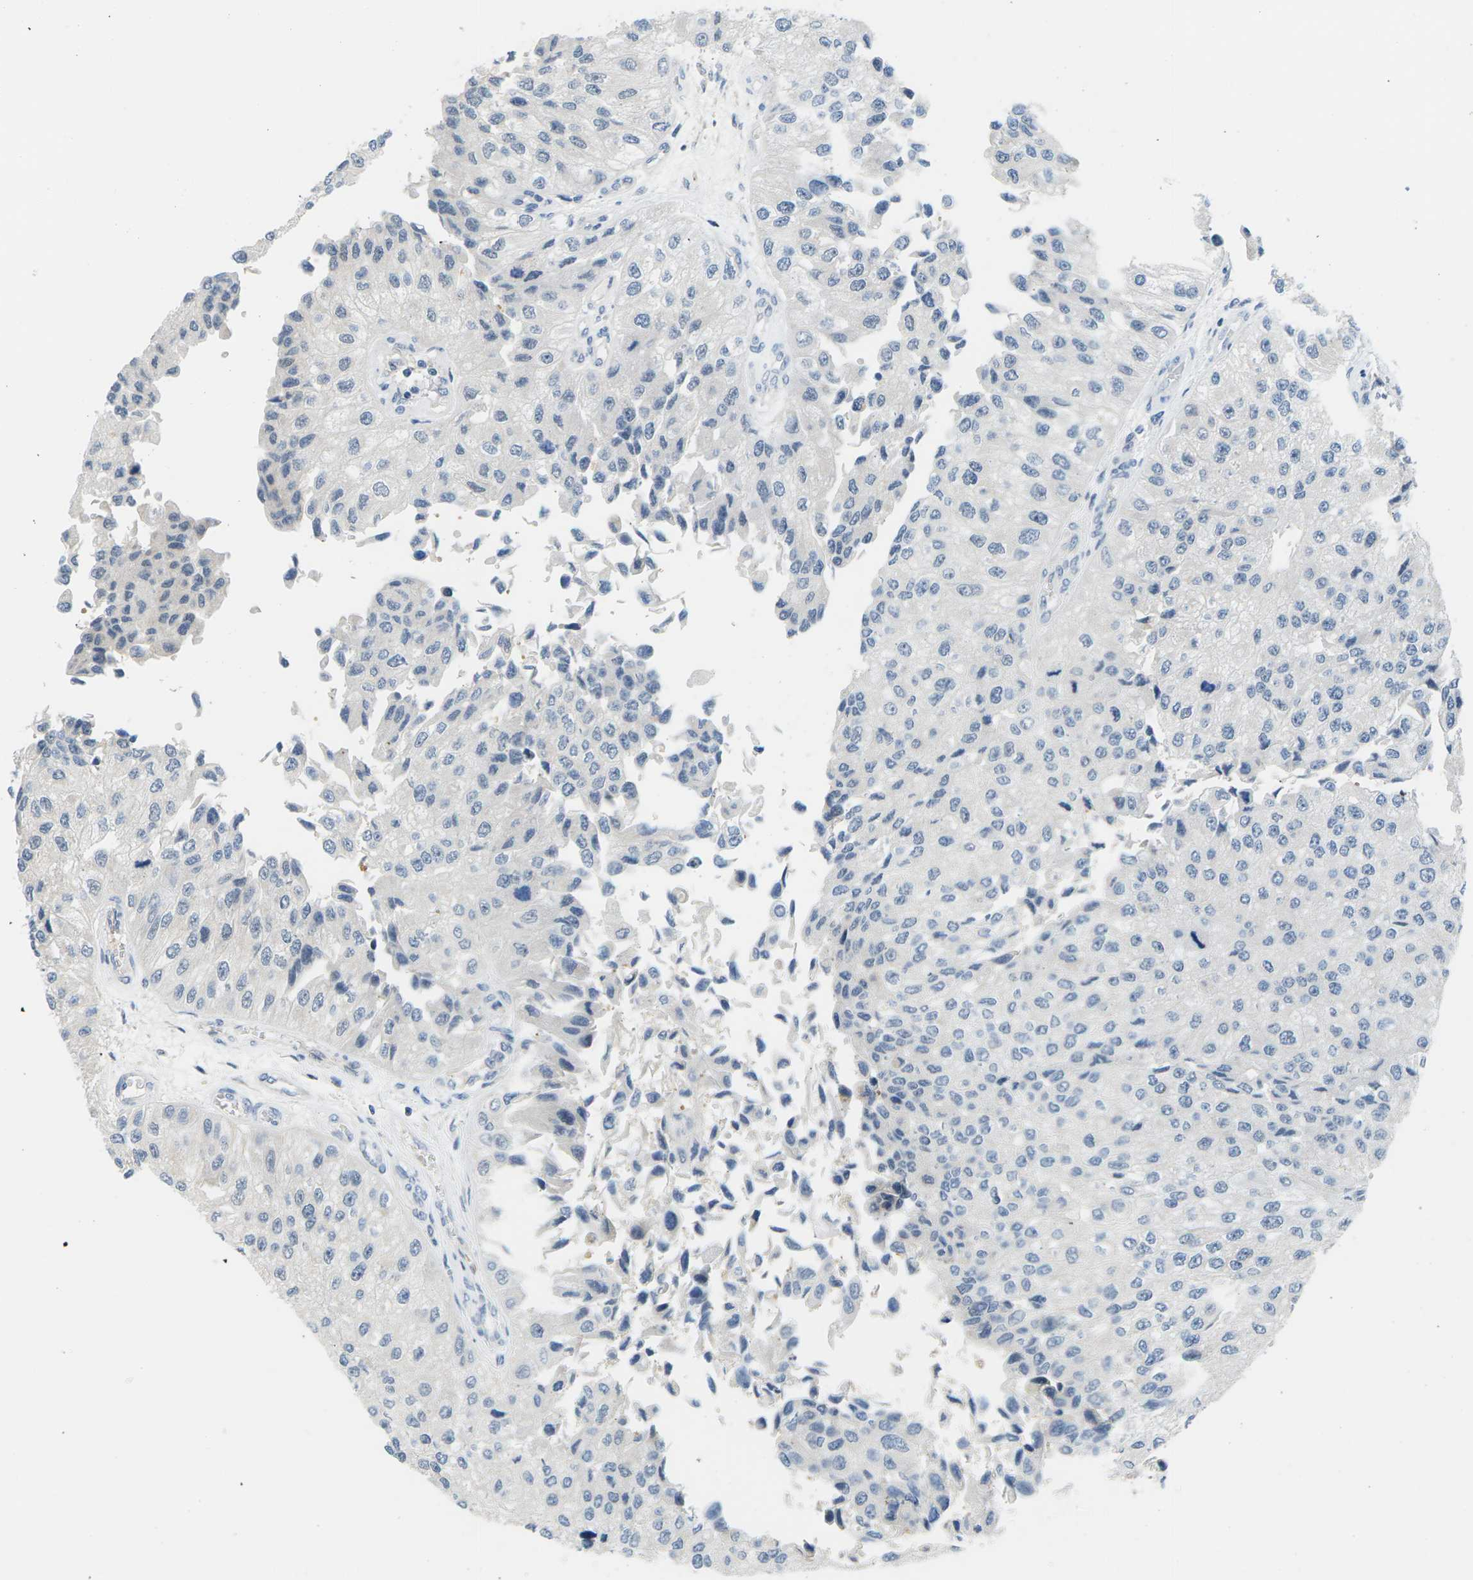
{"staining": {"intensity": "negative", "quantity": "none", "location": "none"}, "tissue": "urothelial cancer", "cell_type": "Tumor cells", "image_type": "cancer", "snomed": [{"axis": "morphology", "description": "Urothelial carcinoma, High grade"}, {"axis": "topography", "description": "Kidney"}, {"axis": "topography", "description": "Urinary bladder"}], "caption": "Protein analysis of high-grade urothelial carcinoma reveals no significant expression in tumor cells.", "gene": "PSAT1", "patient": {"sex": "male", "age": 77}}